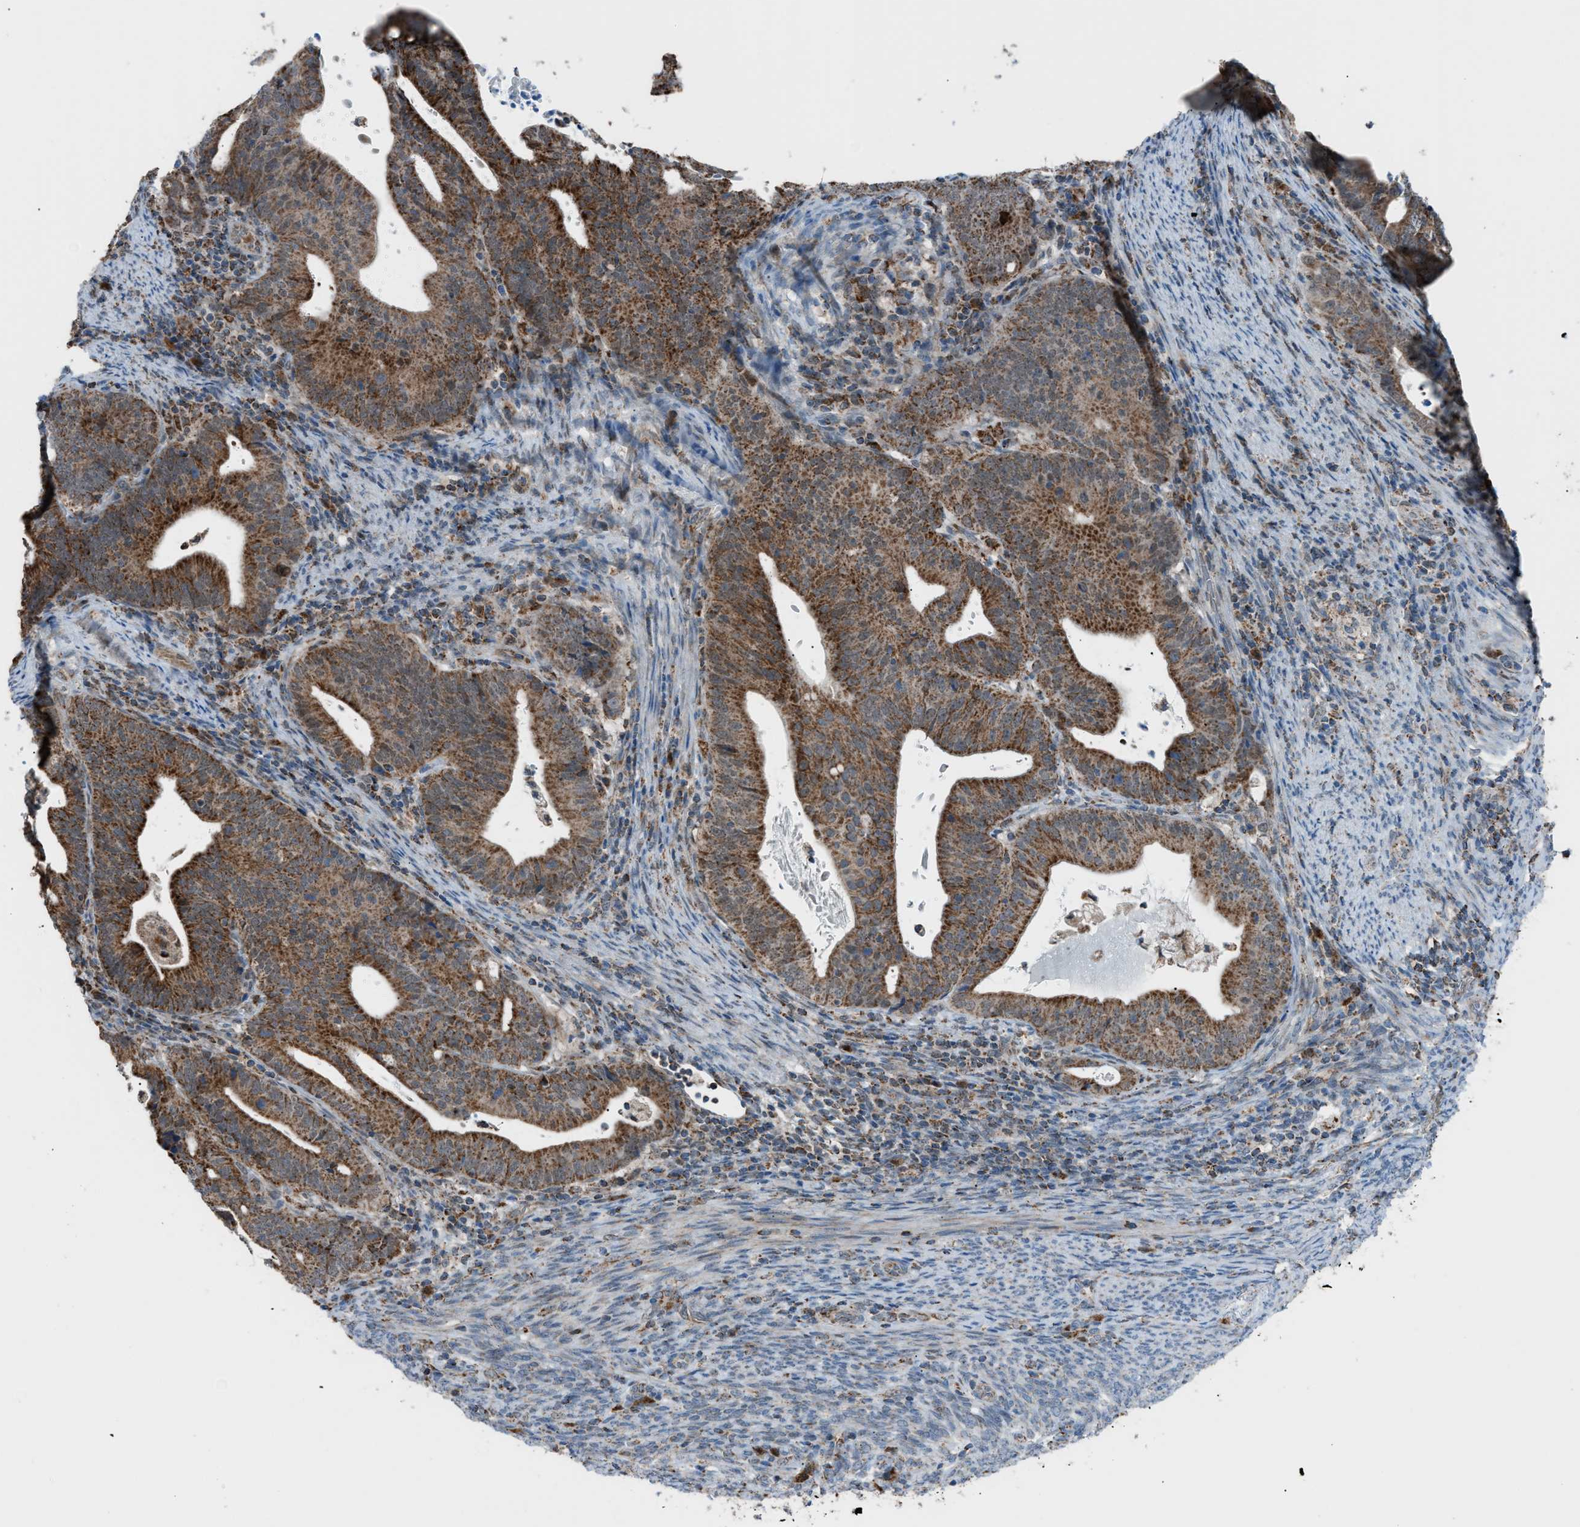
{"staining": {"intensity": "moderate", "quantity": ">75%", "location": "cytoplasmic/membranous"}, "tissue": "endometrial cancer", "cell_type": "Tumor cells", "image_type": "cancer", "snomed": [{"axis": "morphology", "description": "Adenocarcinoma, NOS"}, {"axis": "topography", "description": "Uterus"}], "caption": "This is an image of immunohistochemistry (IHC) staining of endometrial cancer (adenocarcinoma), which shows moderate positivity in the cytoplasmic/membranous of tumor cells.", "gene": "SRM", "patient": {"sex": "female", "age": 83}}